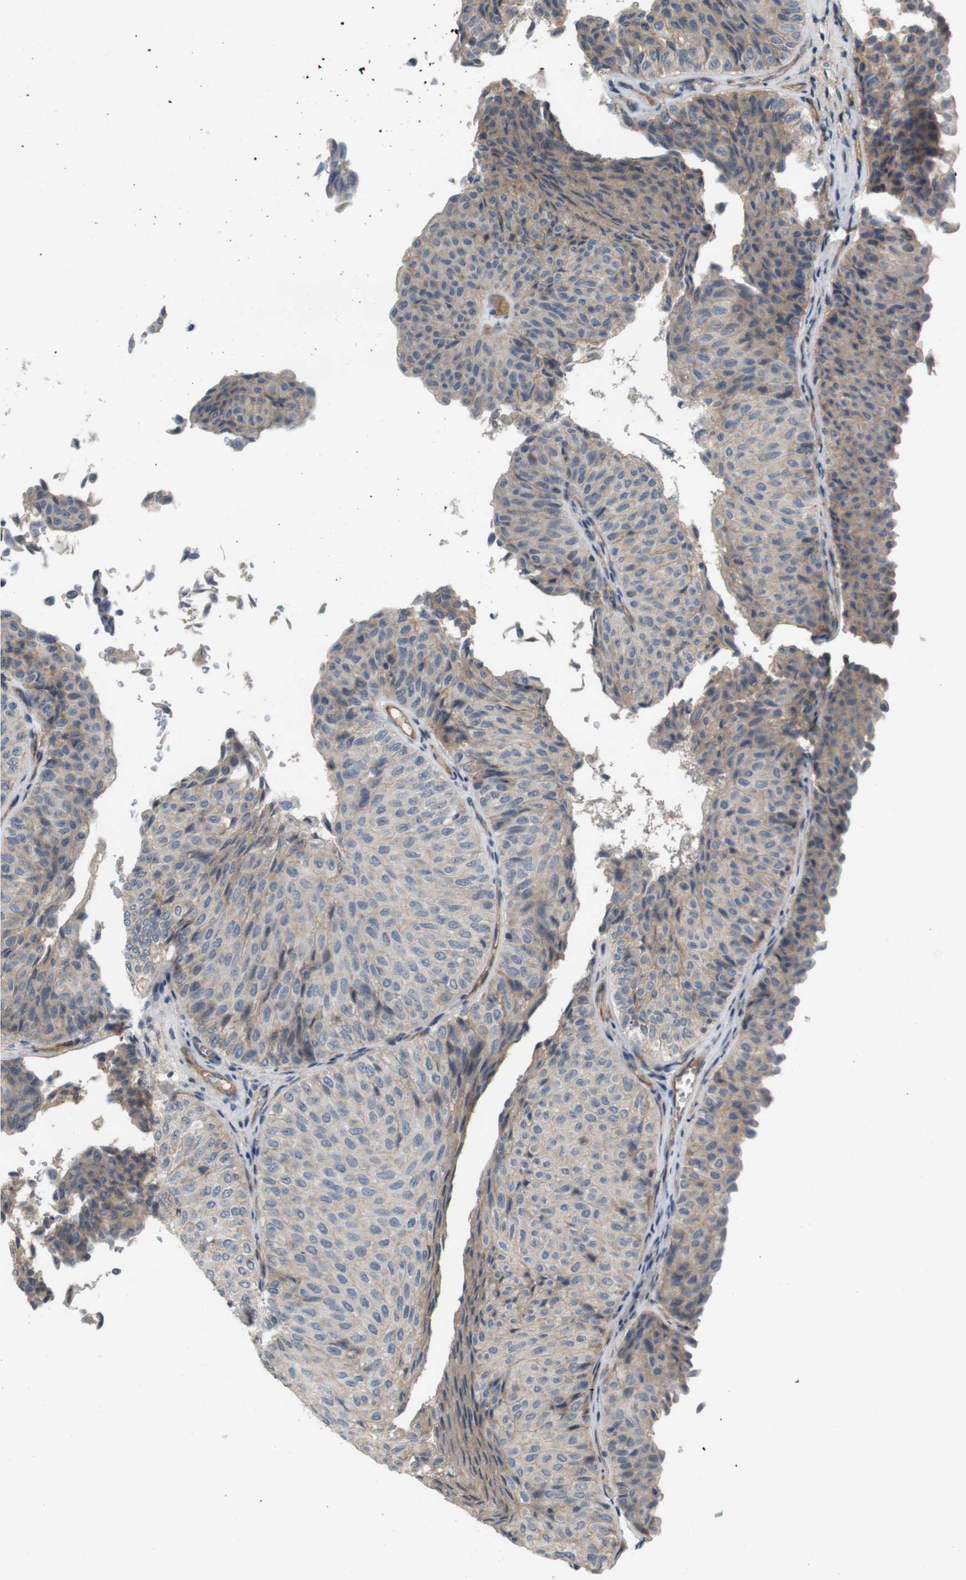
{"staining": {"intensity": "weak", "quantity": "<25%", "location": "cytoplasmic/membranous"}, "tissue": "urothelial cancer", "cell_type": "Tumor cells", "image_type": "cancer", "snomed": [{"axis": "morphology", "description": "Urothelial carcinoma, Low grade"}, {"axis": "topography", "description": "Urinary bladder"}], "caption": "Tumor cells are negative for brown protein staining in urothelial cancer. Brightfield microscopy of IHC stained with DAB (3,3'-diaminobenzidine) (brown) and hematoxylin (blue), captured at high magnification.", "gene": "PVR", "patient": {"sex": "male", "age": 78}}